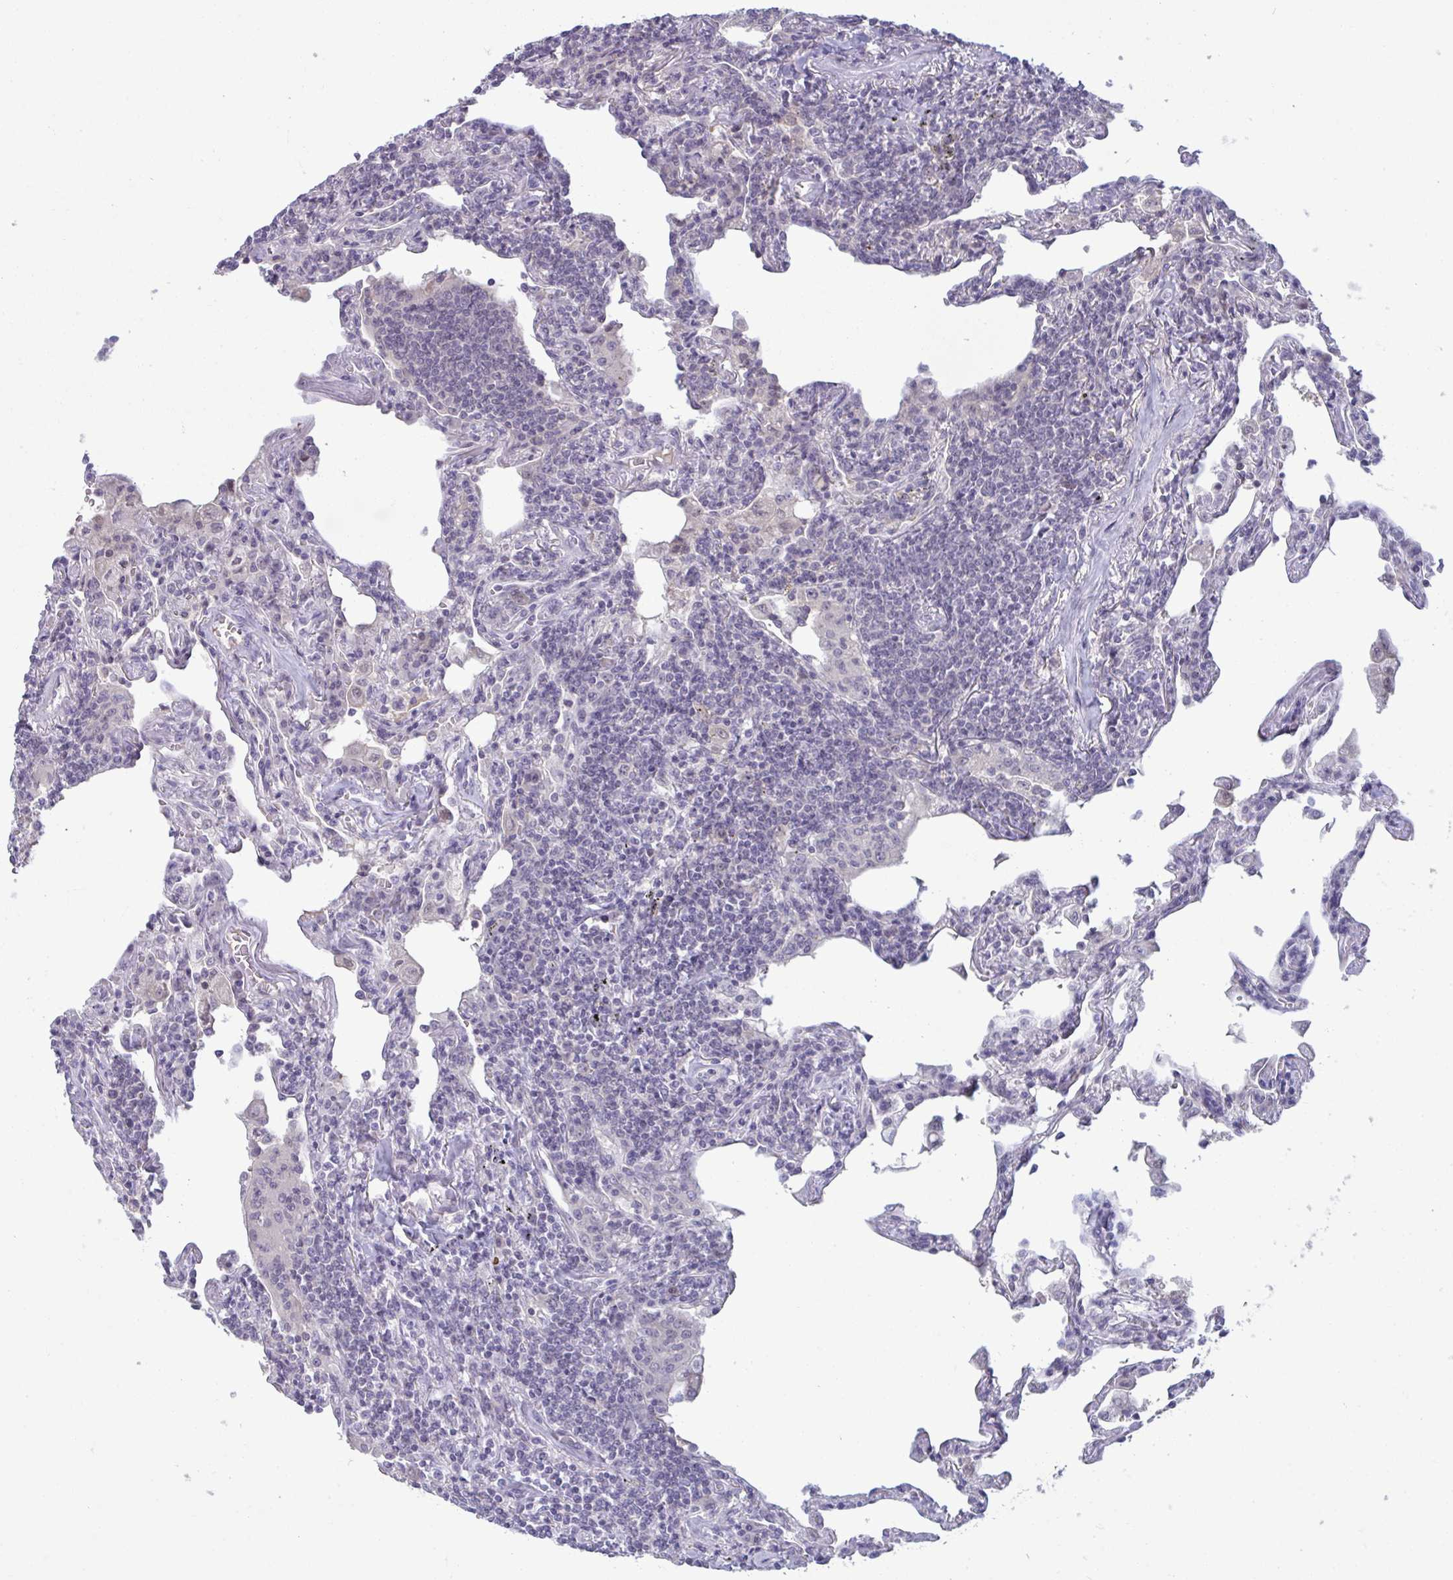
{"staining": {"intensity": "negative", "quantity": "none", "location": "none"}, "tissue": "lymphoma", "cell_type": "Tumor cells", "image_type": "cancer", "snomed": [{"axis": "morphology", "description": "Malignant lymphoma, non-Hodgkin's type, Low grade"}, {"axis": "topography", "description": "Lung"}], "caption": "The image exhibits no staining of tumor cells in low-grade malignant lymphoma, non-Hodgkin's type.", "gene": "RNASEH1", "patient": {"sex": "female", "age": 71}}